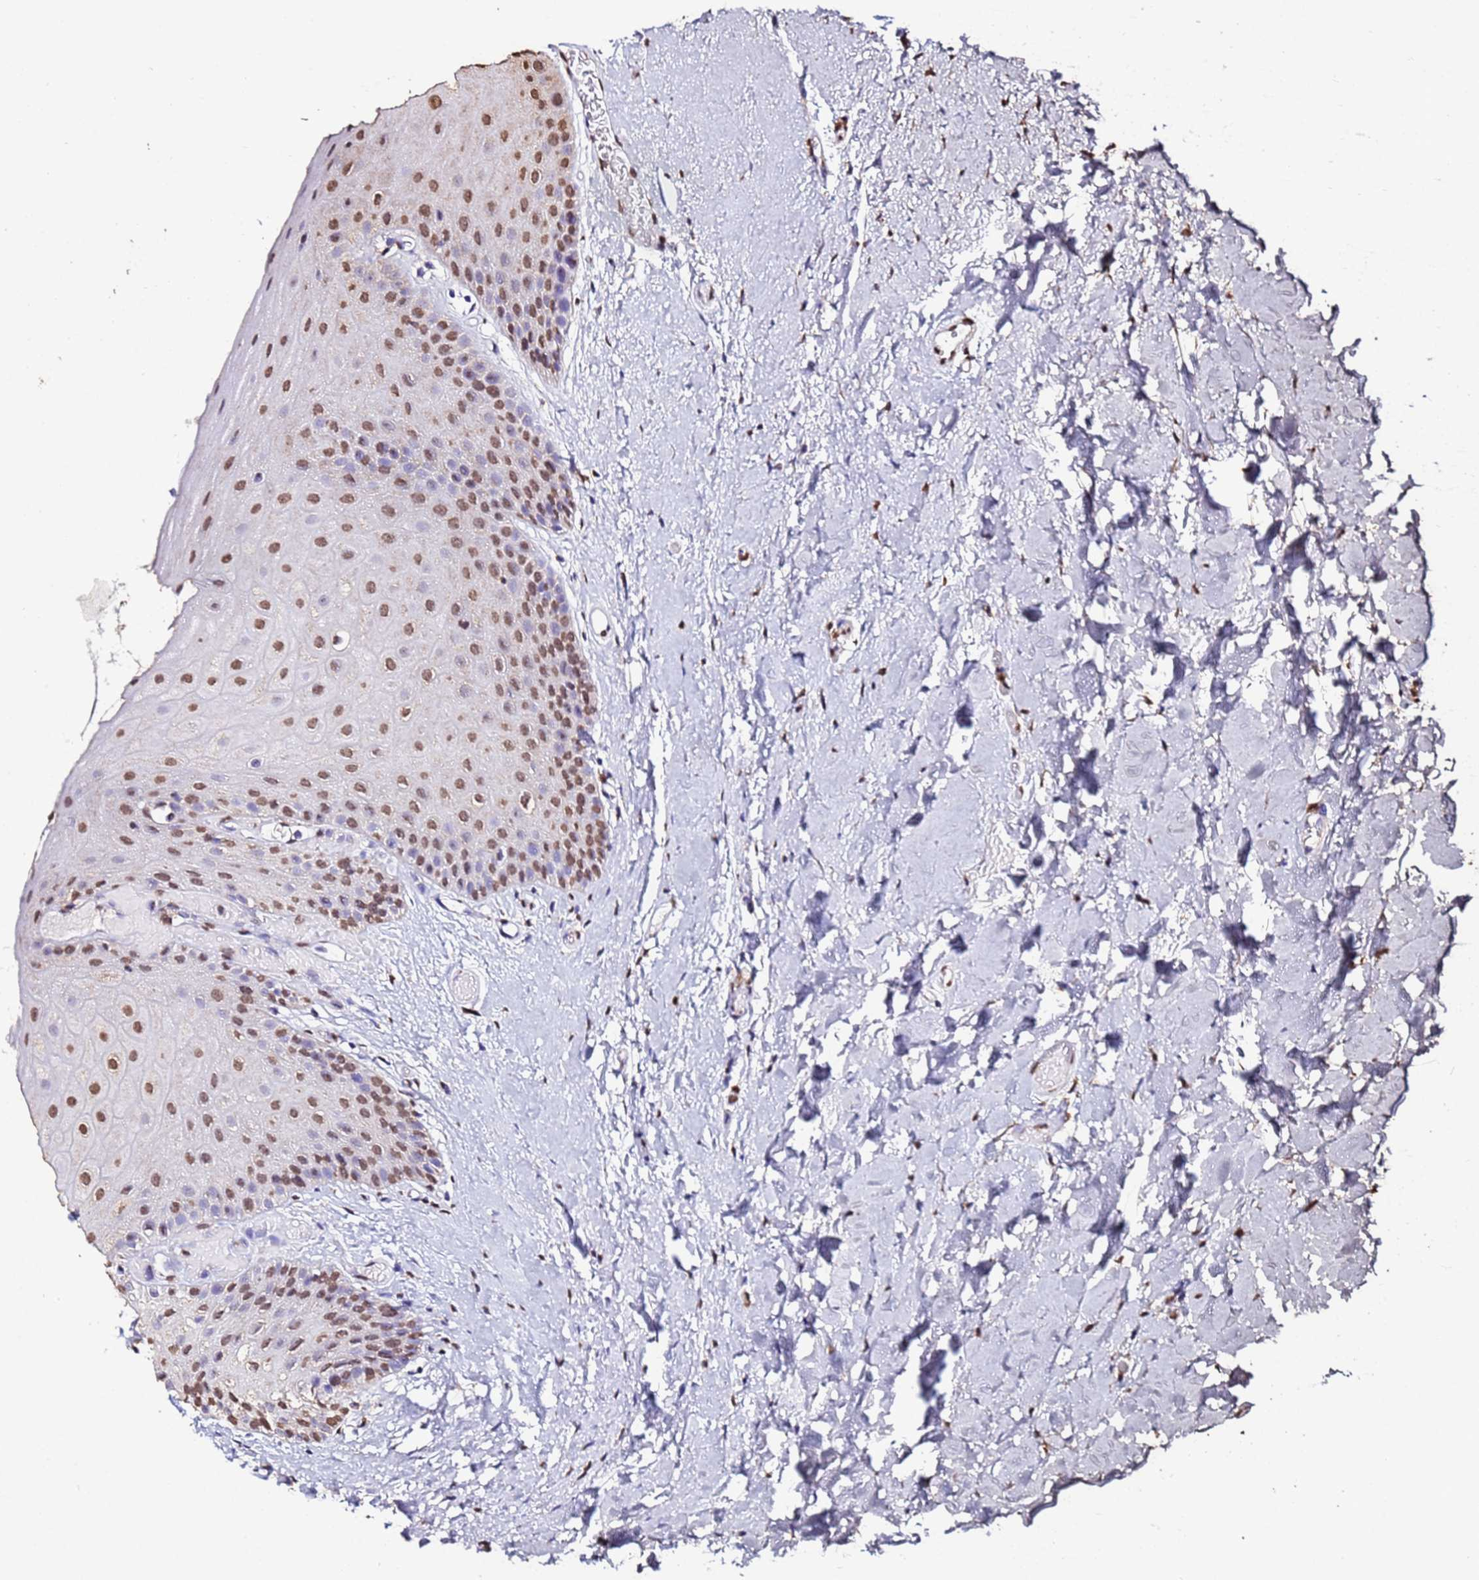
{"staining": {"intensity": "moderate", "quantity": "25%-75%", "location": "nuclear"}, "tissue": "oral mucosa", "cell_type": "Squamous epithelial cells", "image_type": "normal", "snomed": [{"axis": "morphology", "description": "Normal tissue, NOS"}, {"axis": "topography", "description": "Oral tissue"}], "caption": "Benign oral mucosa exhibits moderate nuclear expression in approximately 25%-75% of squamous epithelial cells, visualized by immunohistochemistry. The staining was performed using DAB, with brown indicating positive protein expression. Nuclei are stained blue with hematoxylin.", "gene": "TRIP6", "patient": {"sex": "female", "age": 67}}